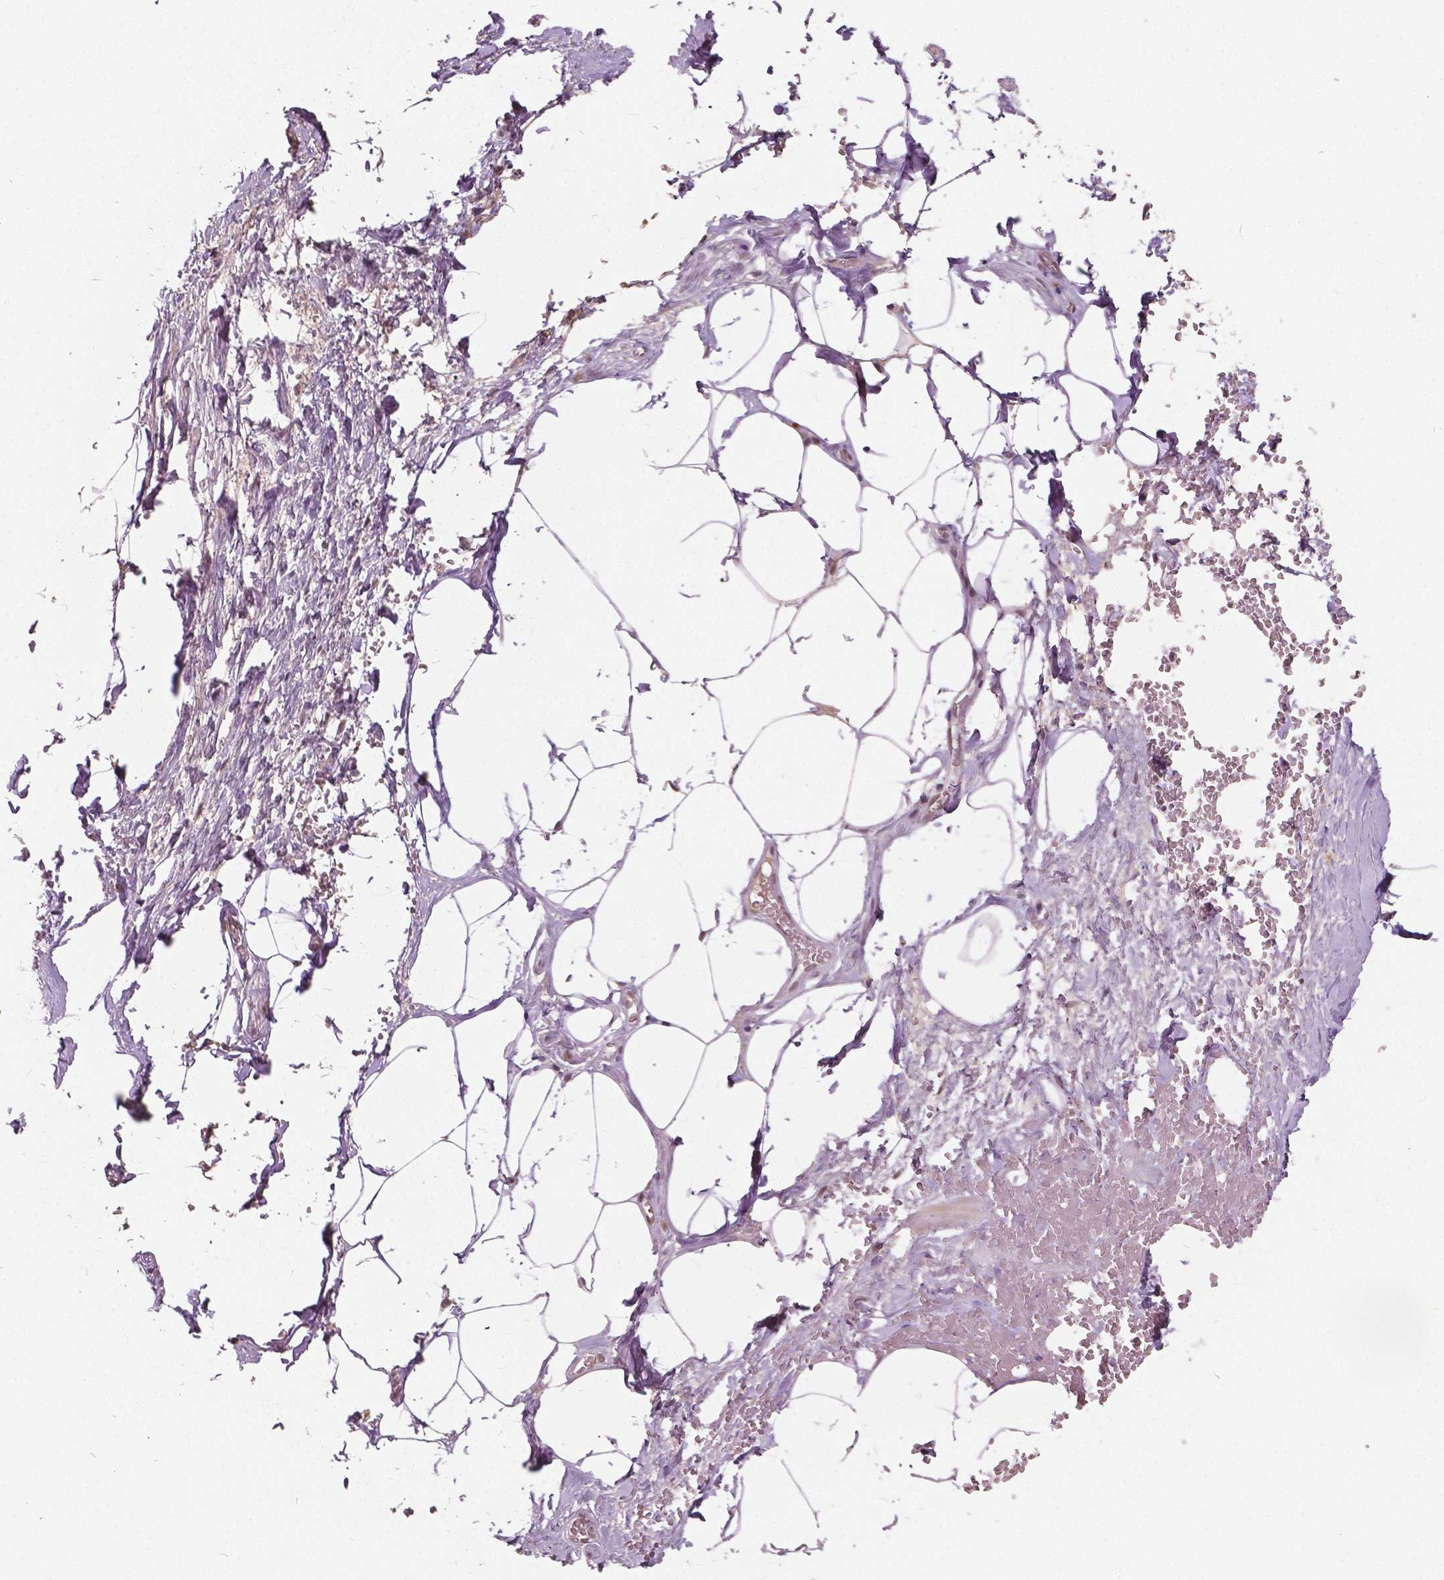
{"staining": {"intensity": "weak", "quantity": ">75%", "location": "nuclear"}, "tissue": "adipose tissue", "cell_type": "Adipocytes", "image_type": "normal", "snomed": [{"axis": "morphology", "description": "Normal tissue, NOS"}, {"axis": "topography", "description": "Prostate"}, {"axis": "topography", "description": "Peripheral nerve tissue"}], "caption": "High-magnification brightfield microscopy of normal adipose tissue stained with DAB (brown) and counterstained with hematoxylin (blue). adipocytes exhibit weak nuclear positivity is appreciated in approximately>75% of cells. The staining is performed using DAB brown chromogen to label protein expression. The nuclei are counter-stained blue using hematoxylin.", "gene": "HMBOX1", "patient": {"sex": "male", "age": 55}}